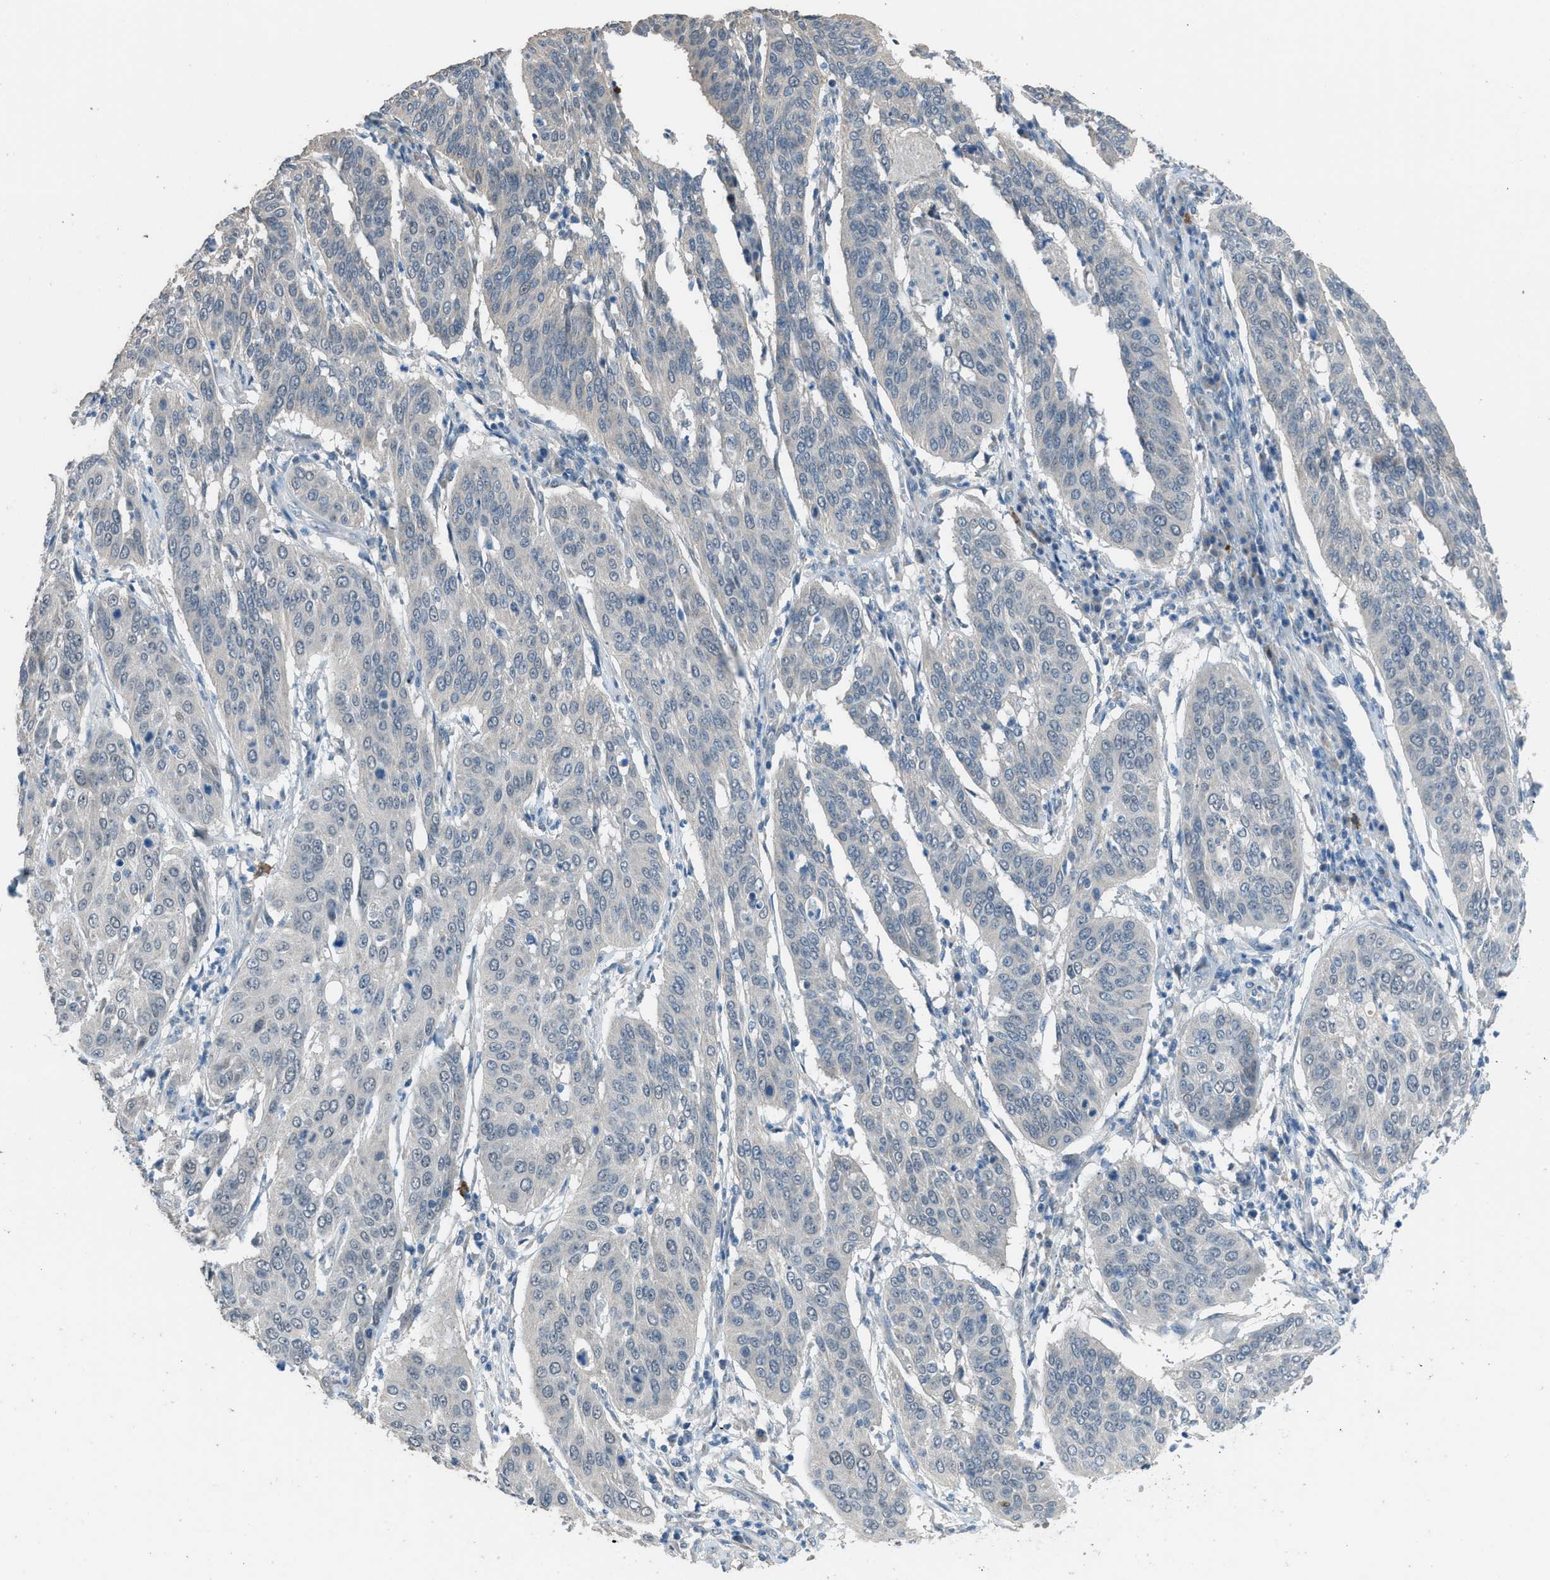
{"staining": {"intensity": "weak", "quantity": "<25%", "location": "cytoplasmic/membranous"}, "tissue": "cervical cancer", "cell_type": "Tumor cells", "image_type": "cancer", "snomed": [{"axis": "morphology", "description": "Normal tissue, NOS"}, {"axis": "morphology", "description": "Squamous cell carcinoma, NOS"}, {"axis": "topography", "description": "Cervix"}], "caption": "Immunohistochemical staining of human cervical cancer displays no significant expression in tumor cells.", "gene": "TIMD4", "patient": {"sex": "female", "age": 39}}